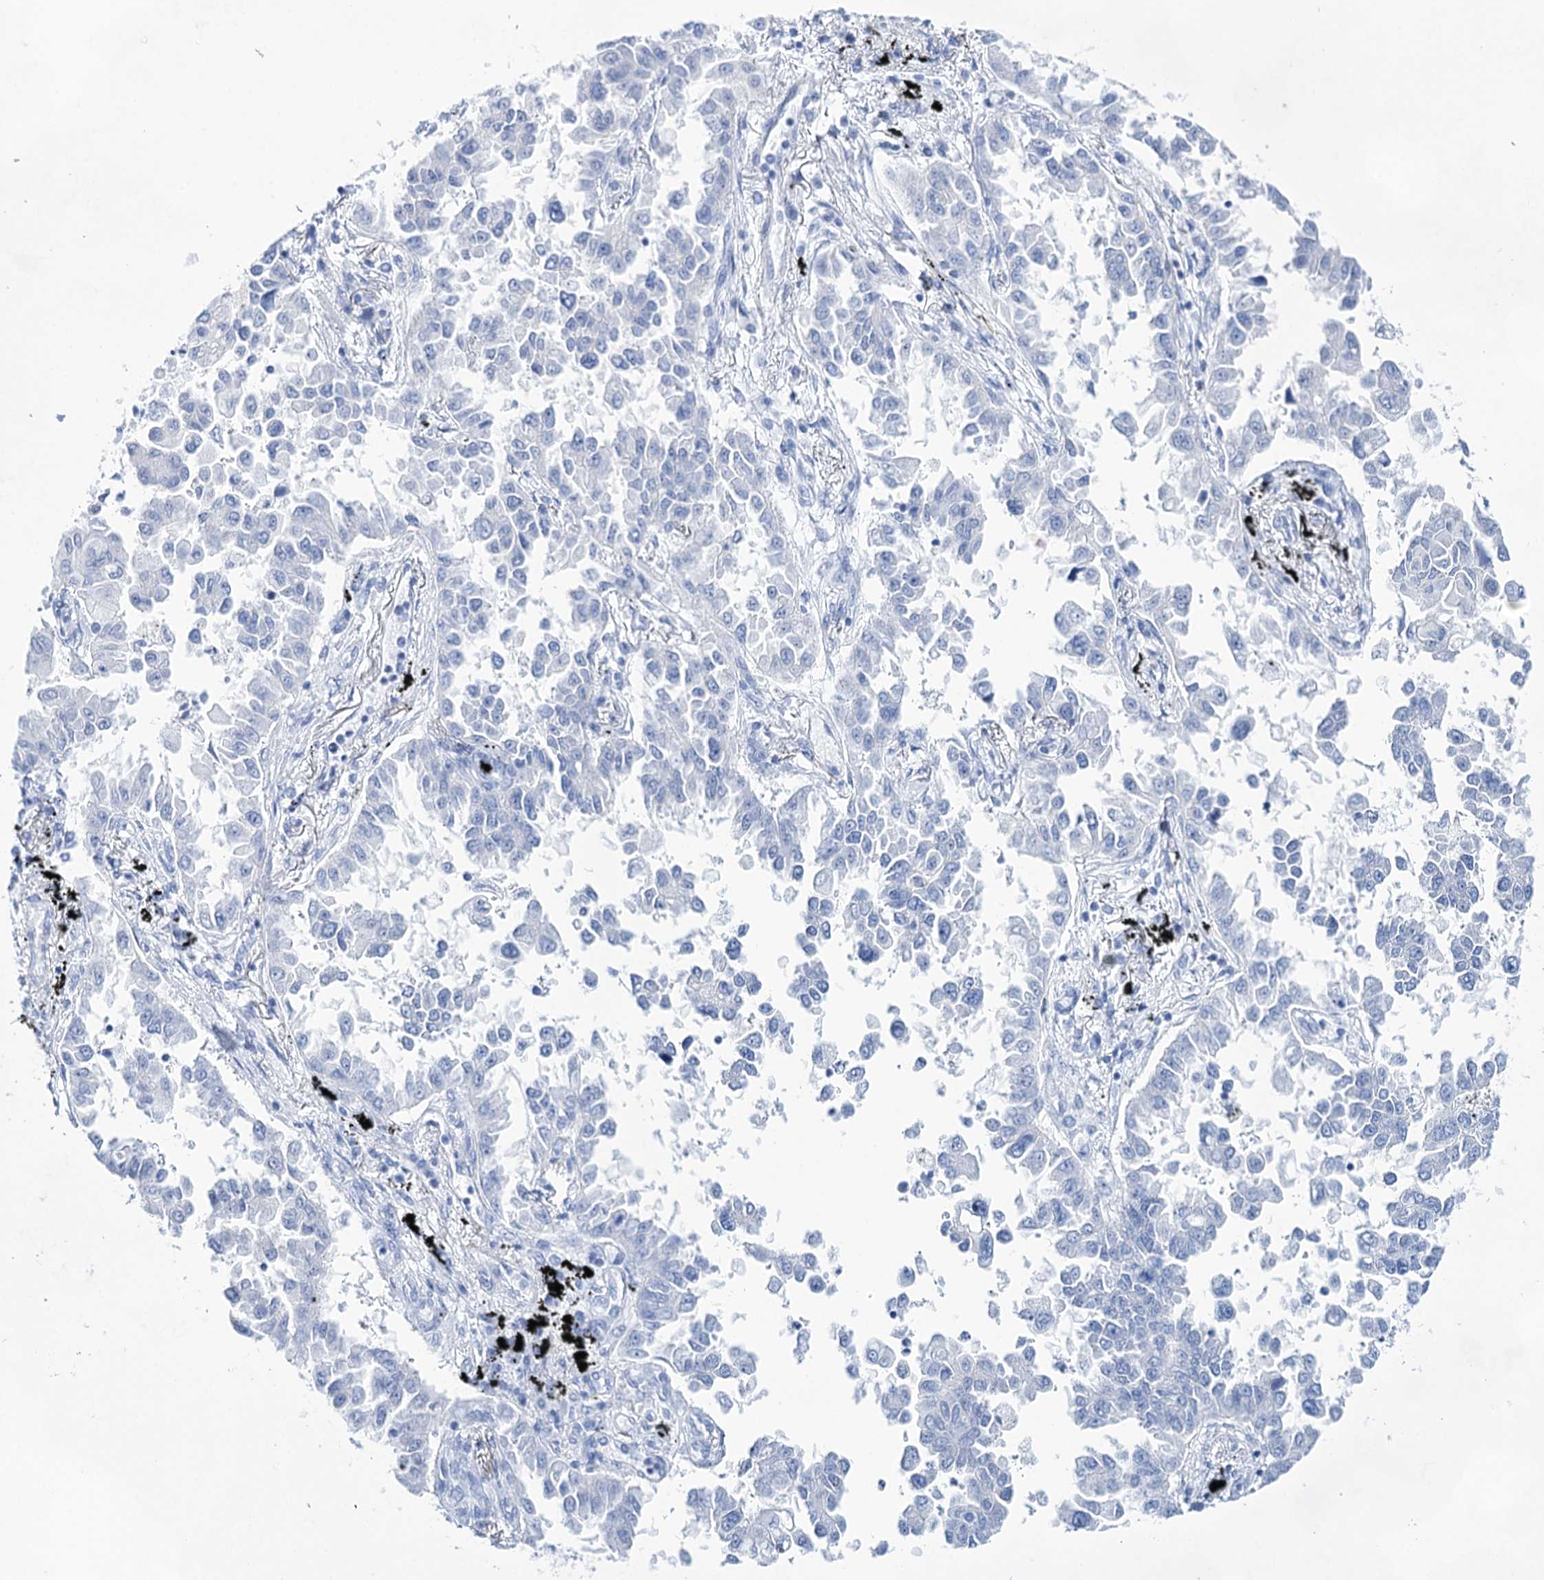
{"staining": {"intensity": "negative", "quantity": "none", "location": "none"}, "tissue": "lung cancer", "cell_type": "Tumor cells", "image_type": "cancer", "snomed": [{"axis": "morphology", "description": "Adenocarcinoma, NOS"}, {"axis": "topography", "description": "Lung"}], "caption": "IHC of human lung cancer shows no staining in tumor cells.", "gene": "LALBA", "patient": {"sex": "female", "age": 67}}